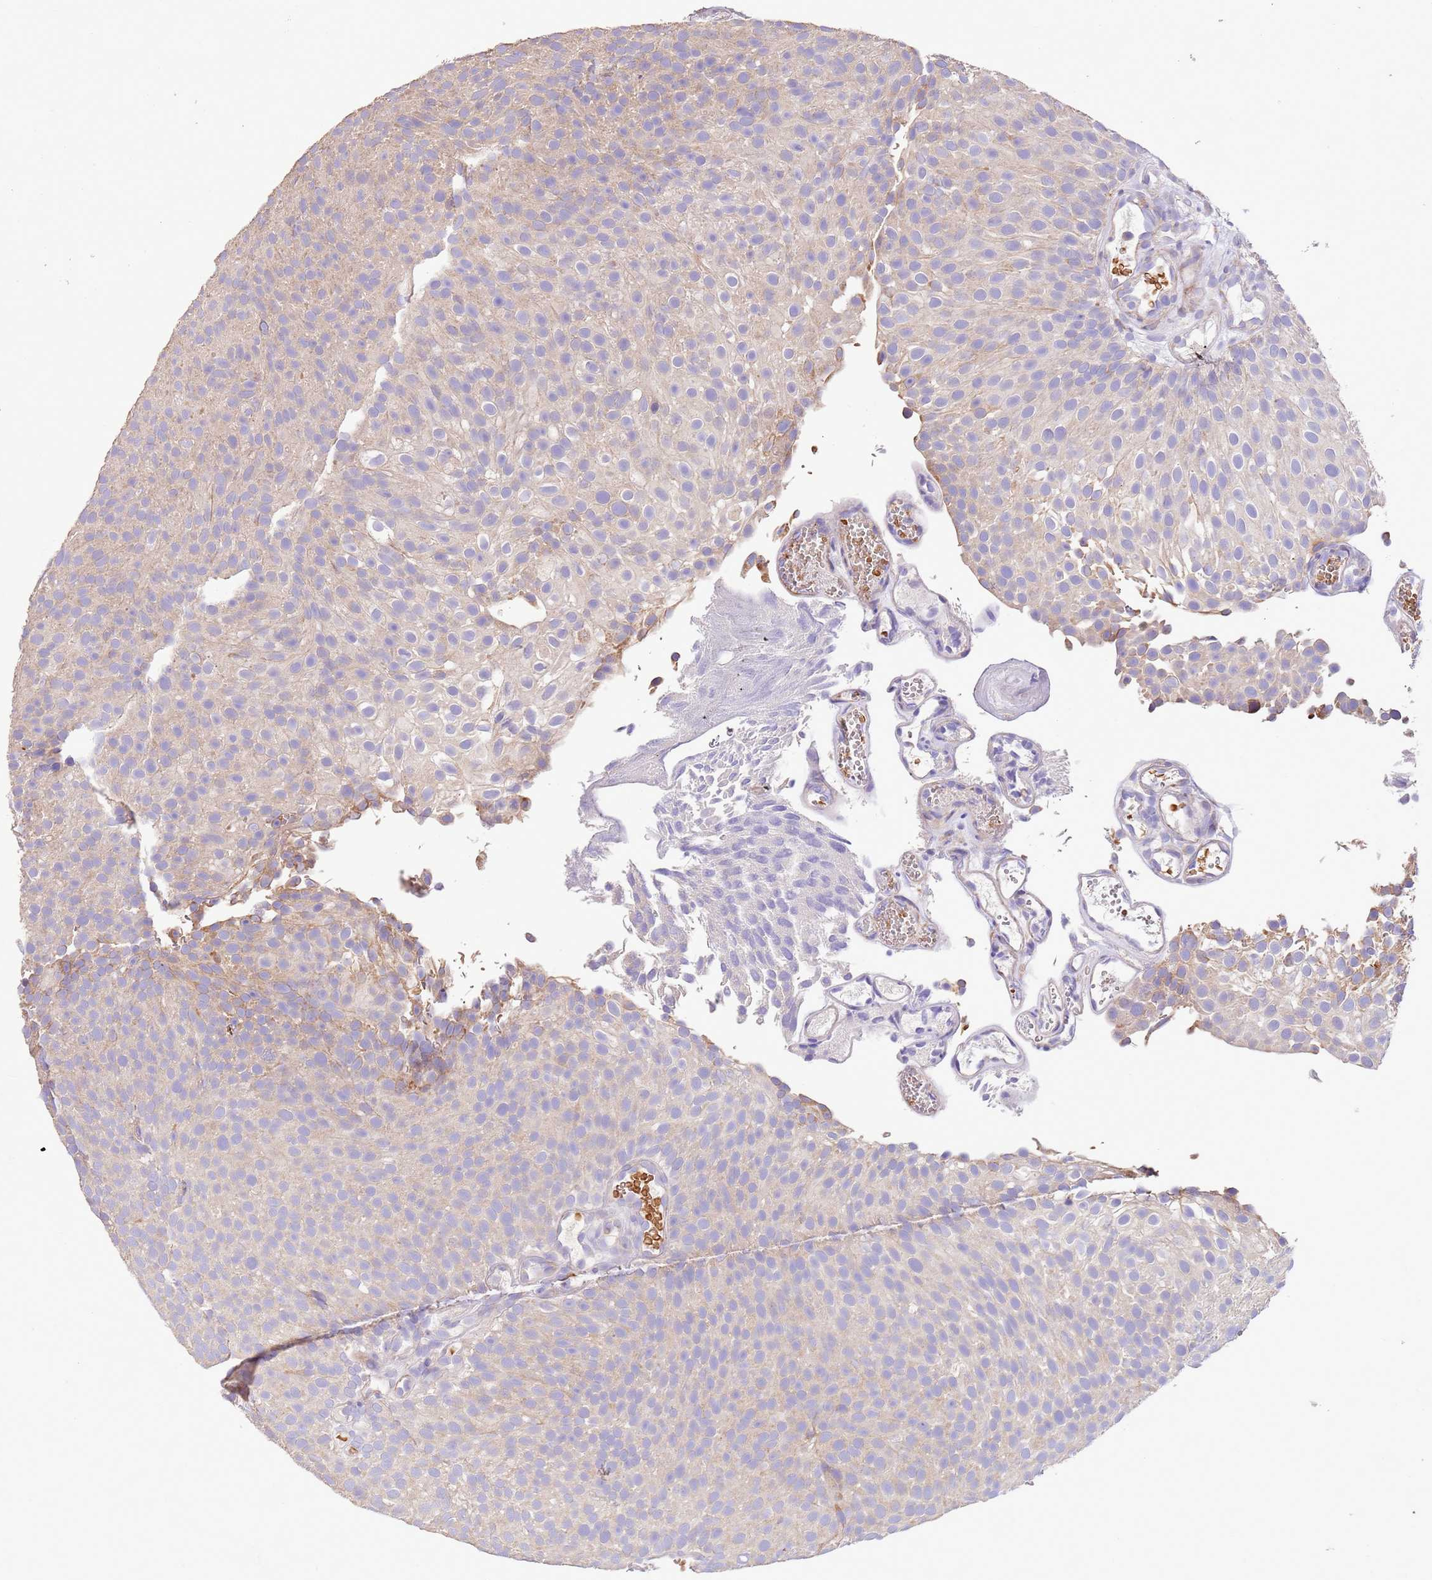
{"staining": {"intensity": "weak", "quantity": "25%-75%", "location": "cytoplasmic/membranous"}, "tissue": "urothelial cancer", "cell_type": "Tumor cells", "image_type": "cancer", "snomed": [{"axis": "morphology", "description": "Urothelial carcinoma, Low grade"}, {"axis": "topography", "description": "Urinary bladder"}], "caption": "Immunohistochemical staining of urothelial cancer demonstrates low levels of weak cytoplasmic/membranous positivity in about 25%-75% of tumor cells.", "gene": "PIGA", "patient": {"sex": "male", "age": 78}}